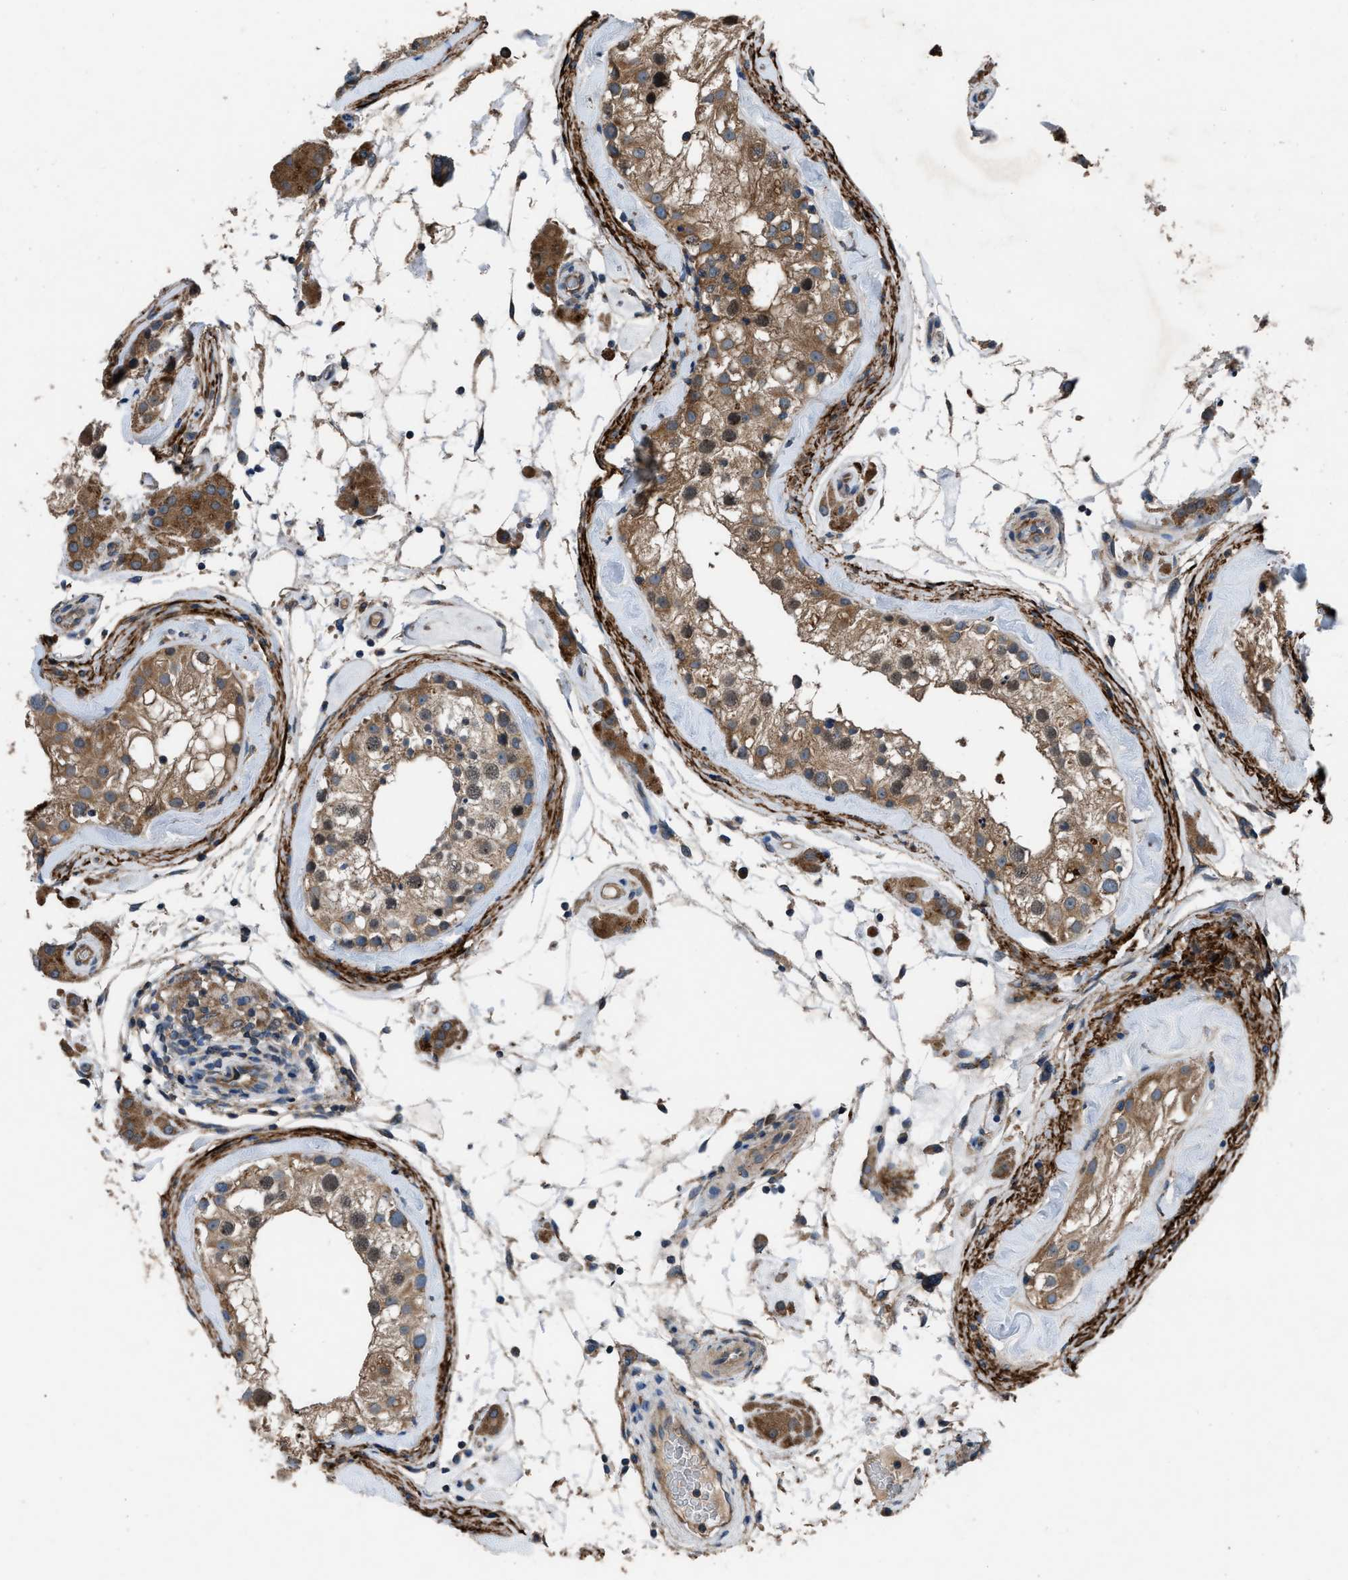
{"staining": {"intensity": "moderate", "quantity": ">75%", "location": "cytoplasmic/membranous,nuclear"}, "tissue": "testis", "cell_type": "Cells in seminiferous ducts", "image_type": "normal", "snomed": [{"axis": "morphology", "description": "Normal tissue, NOS"}, {"axis": "topography", "description": "Testis"}], "caption": "Protein analysis of normal testis displays moderate cytoplasmic/membranous,nuclear expression in approximately >75% of cells in seminiferous ducts. (IHC, brightfield microscopy, high magnification).", "gene": "USP25", "patient": {"sex": "male", "age": 46}}